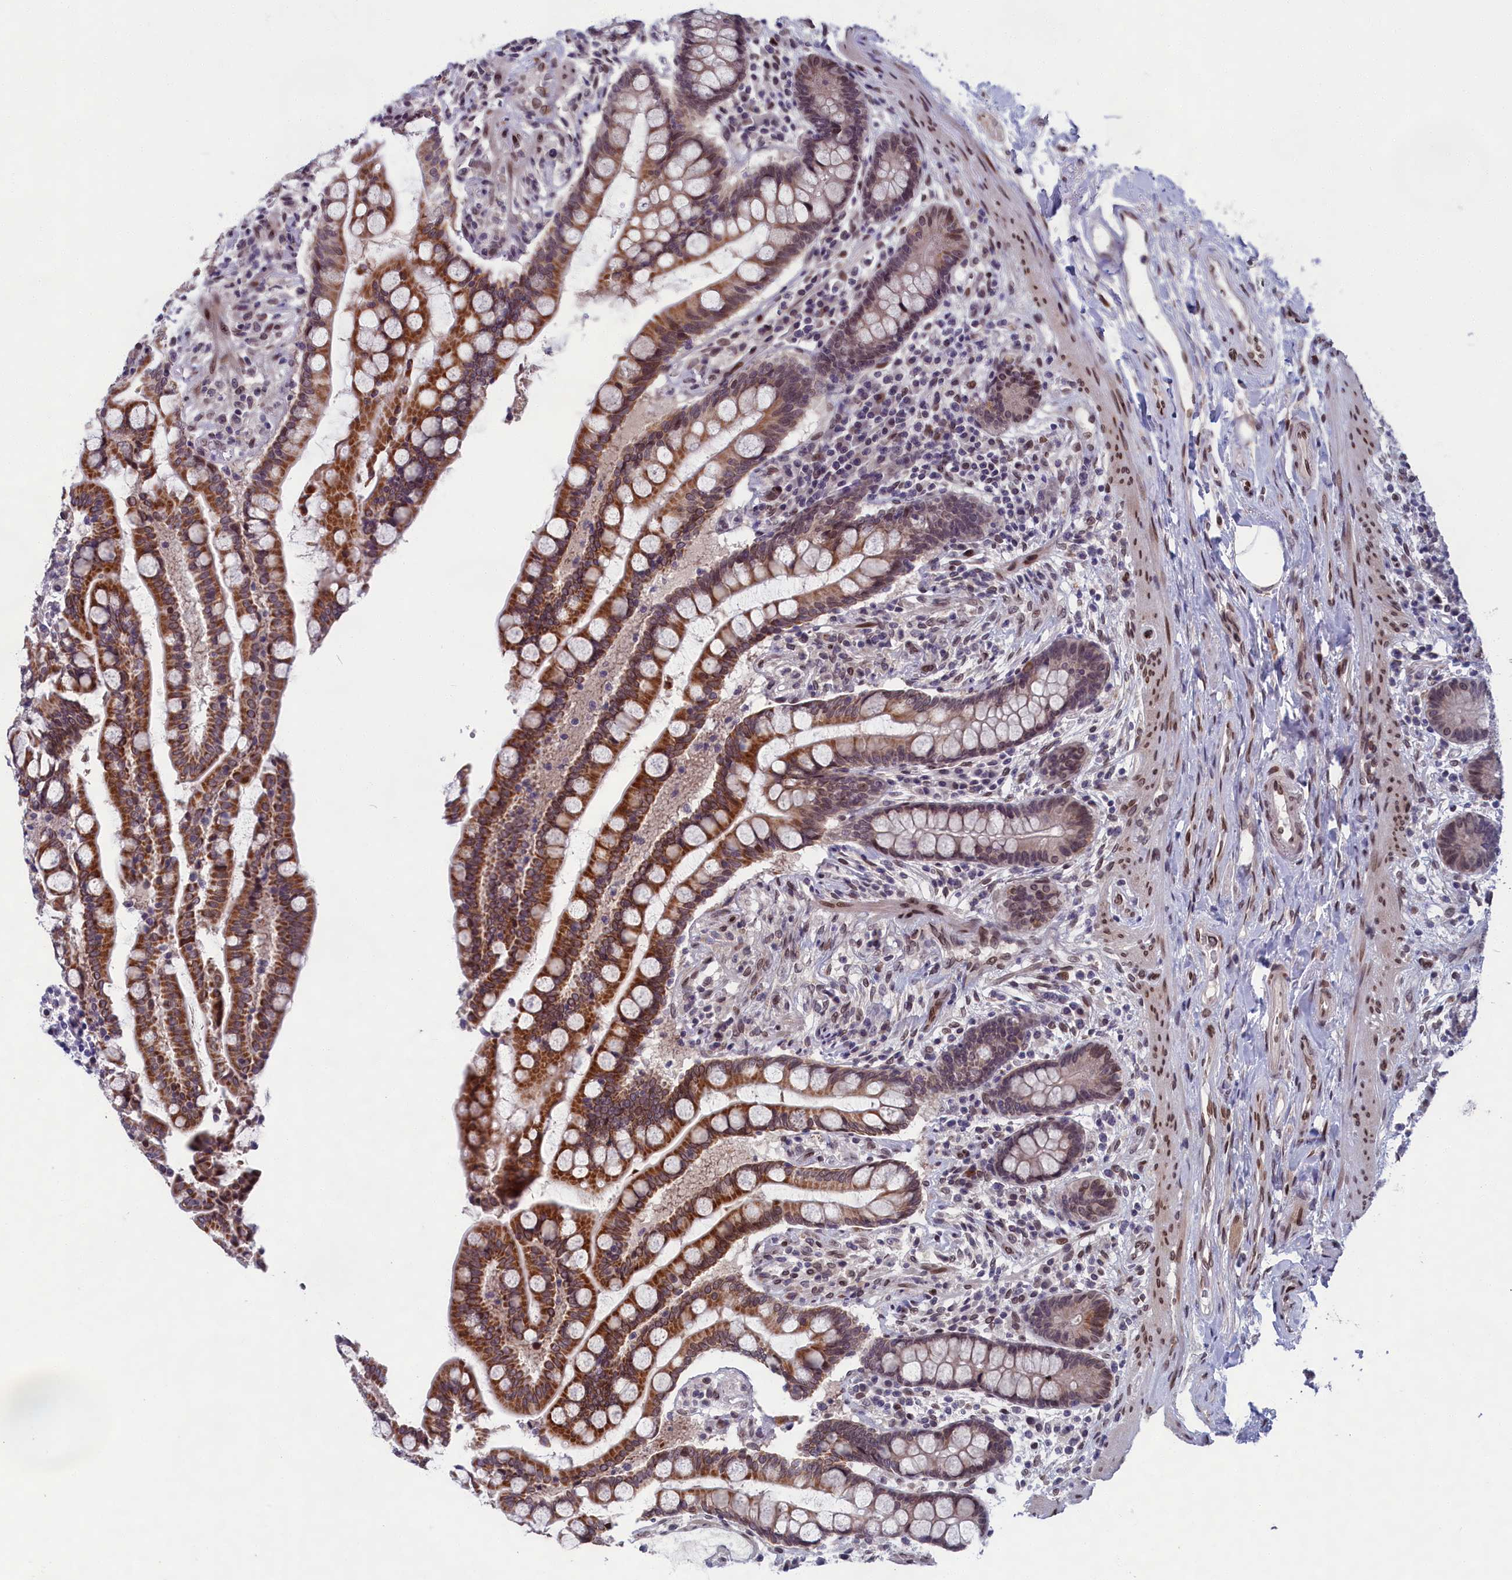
{"staining": {"intensity": "moderate", "quantity": ">75%", "location": "nuclear"}, "tissue": "colon", "cell_type": "Endothelial cells", "image_type": "normal", "snomed": [{"axis": "morphology", "description": "Normal tissue, NOS"}, {"axis": "topography", "description": "Colon"}], "caption": "DAB immunohistochemical staining of benign colon displays moderate nuclear protein expression in approximately >75% of endothelial cells. (DAB (3,3'-diaminobenzidine) IHC, brown staining for protein, blue staining for nuclei).", "gene": "GPSM1", "patient": {"sex": "male", "age": 73}}